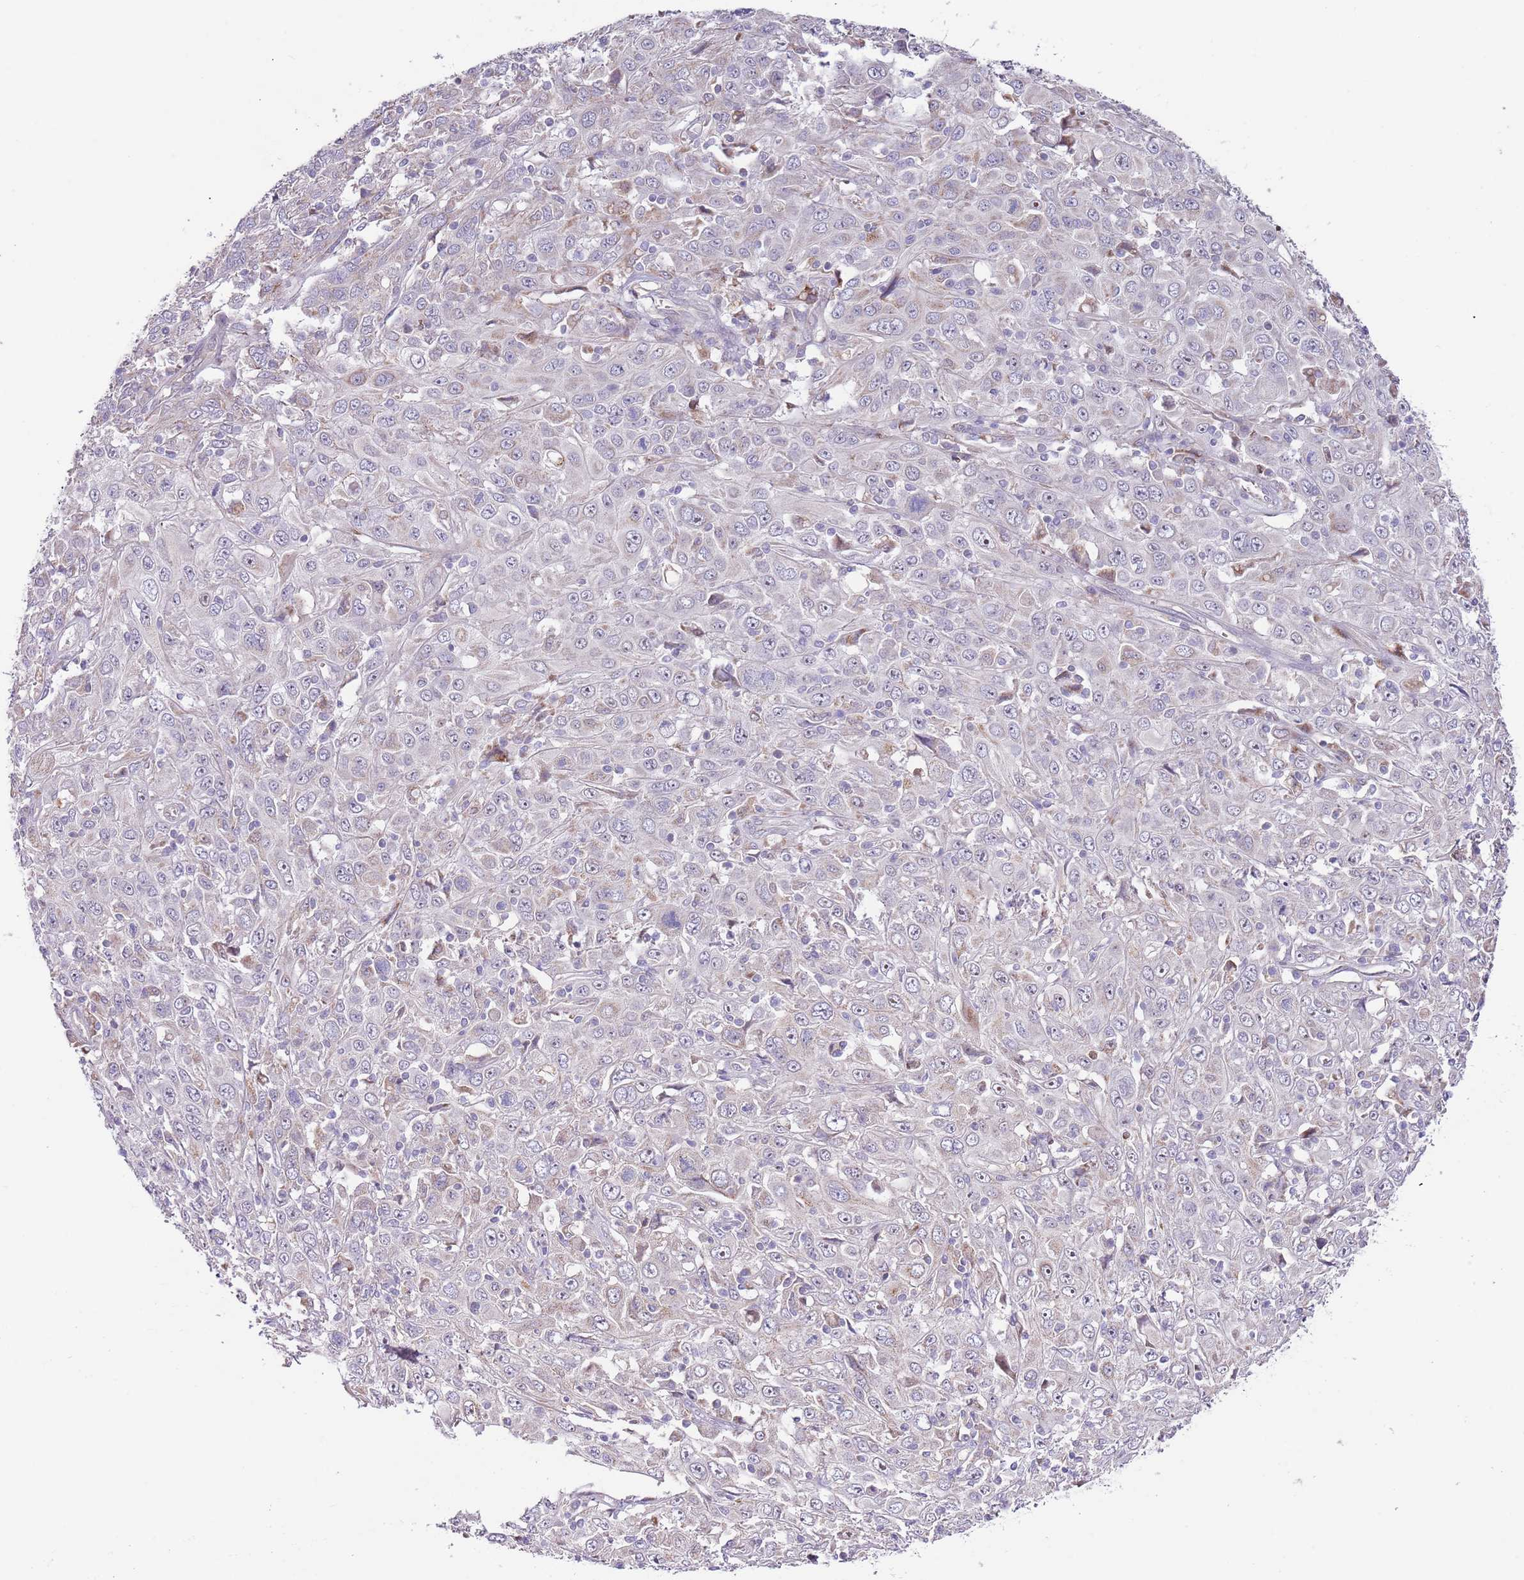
{"staining": {"intensity": "negative", "quantity": "none", "location": "none"}, "tissue": "cervical cancer", "cell_type": "Tumor cells", "image_type": "cancer", "snomed": [{"axis": "morphology", "description": "Squamous cell carcinoma, NOS"}, {"axis": "topography", "description": "Cervix"}], "caption": "DAB (3,3'-diaminobenzidine) immunohistochemical staining of human squamous cell carcinoma (cervical) shows no significant positivity in tumor cells.", "gene": "AP1S2", "patient": {"sex": "female", "age": 46}}